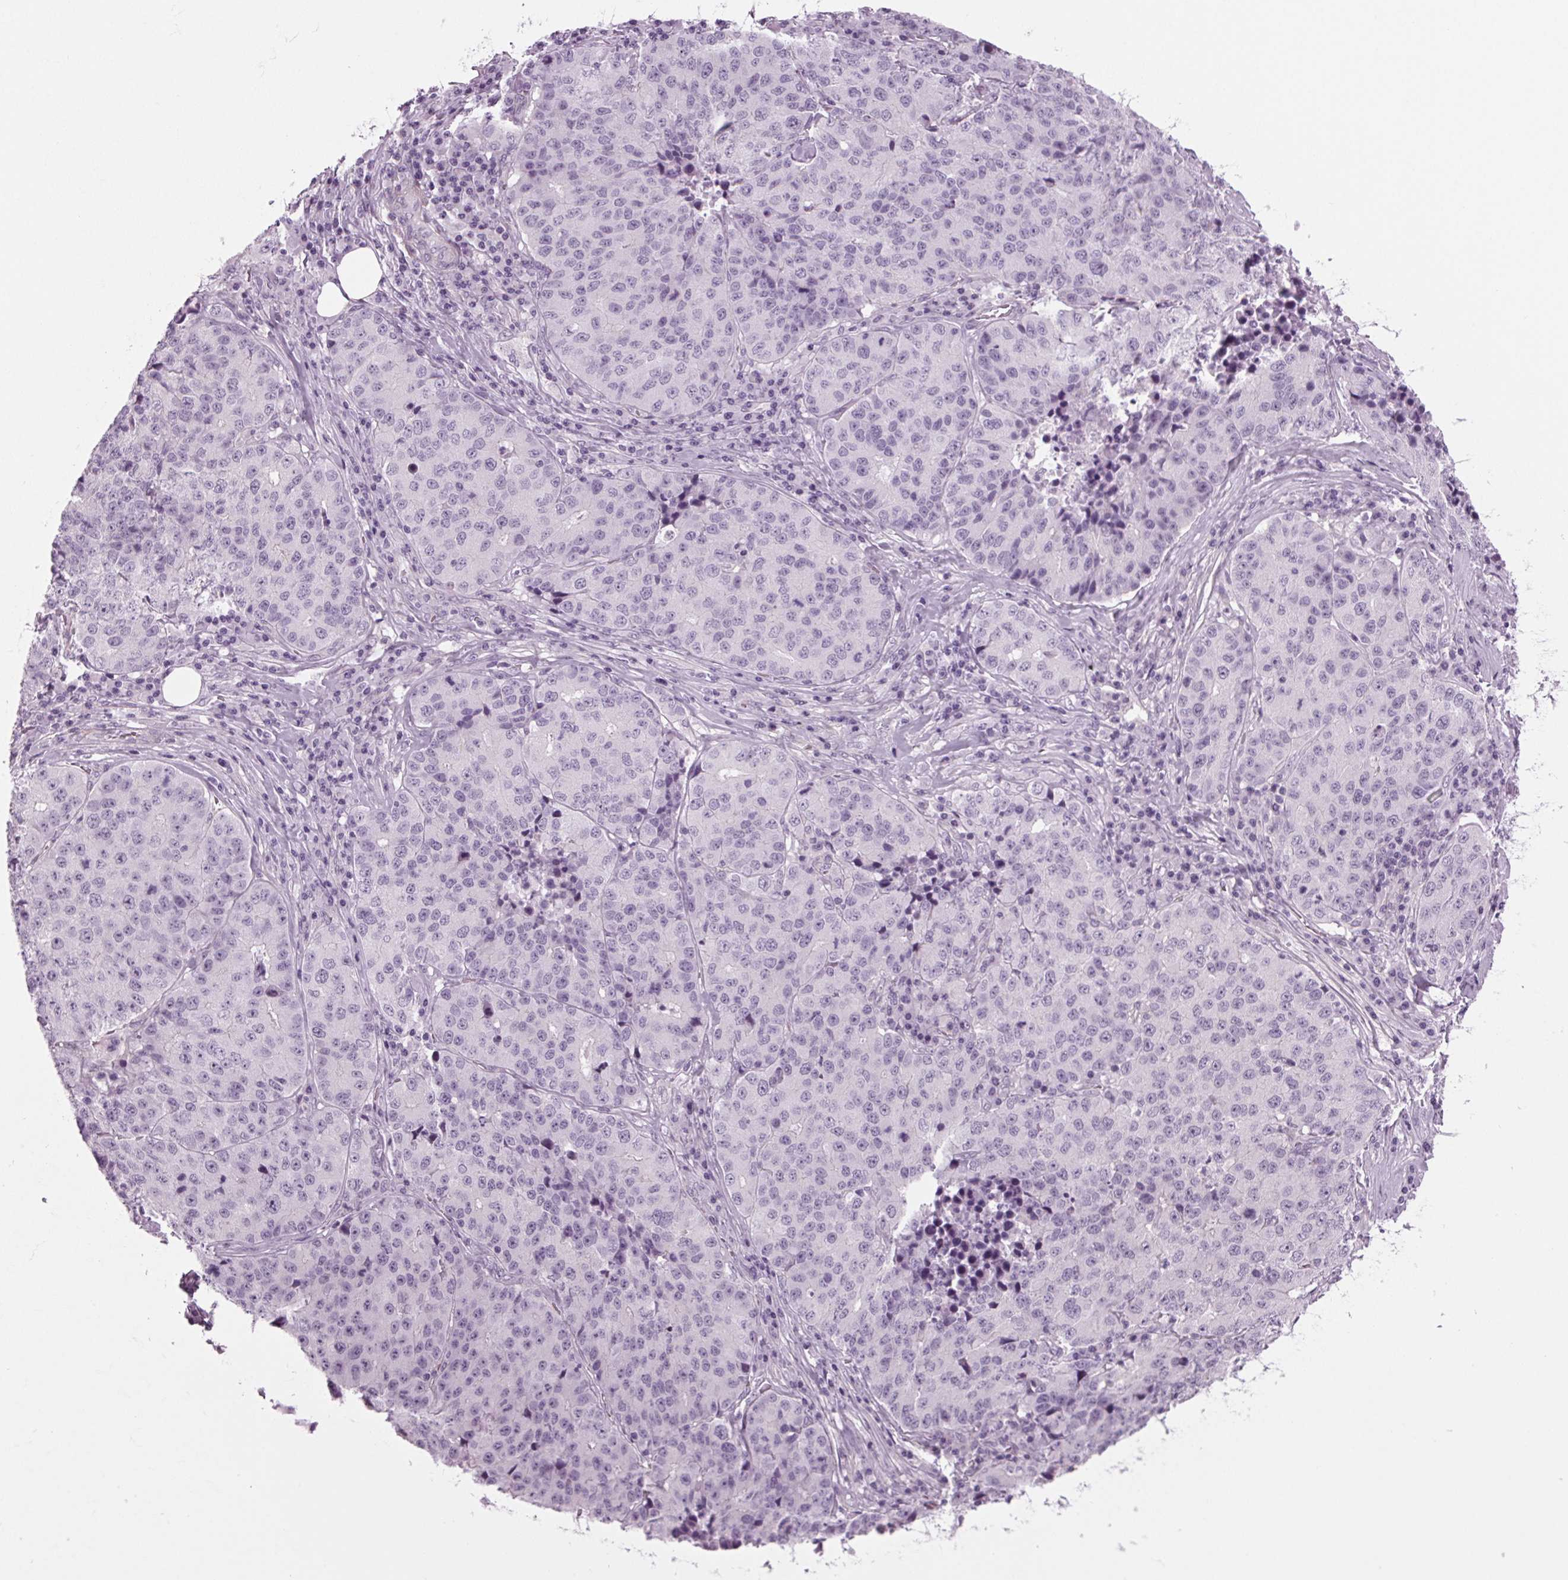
{"staining": {"intensity": "negative", "quantity": "none", "location": "none"}, "tissue": "stomach cancer", "cell_type": "Tumor cells", "image_type": "cancer", "snomed": [{"axis": "morphology", "description": "Adenocarcinoma, NOS"}, {"axis": "topography", "description": "Stomach"}], "caption": "Immunohistochemistry micrograph of stomach cancer stained for a protein (brown), which demonstrates no expression in tumor cells.", "gene": "BHLHE22", "patient": {"sex": "male", "age": 71}}